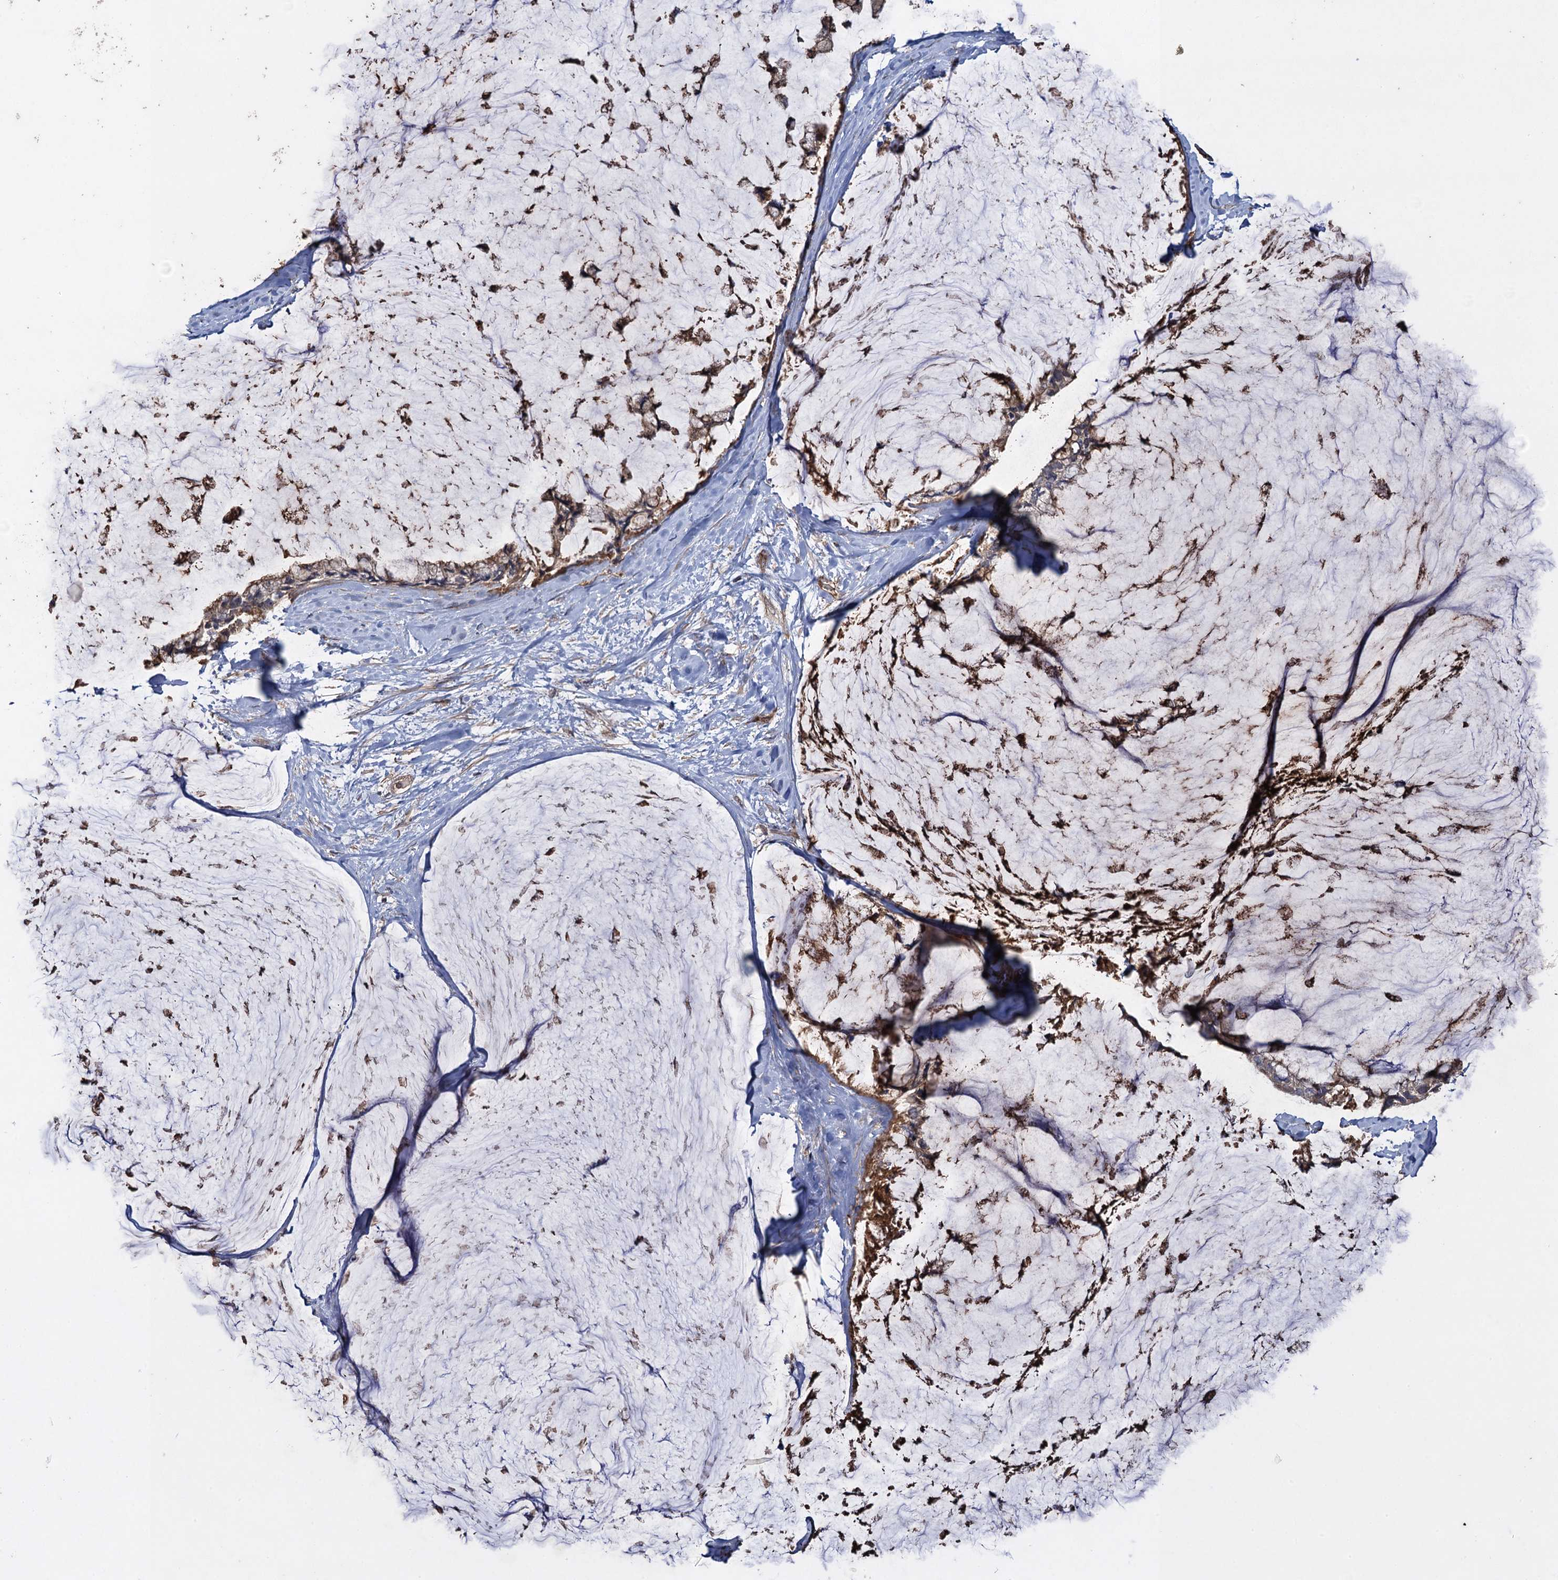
{"staining": {"intensity": "moderate", "quantity": ">75%", "location": "cytoplasmic/membranous"}, "tissue": "ovarian cancer", "cell_type": "Tumor cells", "image_type": "cancer", "snomed": [{"axis": "morphology", "description": "Cystadenocarcinoma, mucinous, NOS"}, {"axis": "topography", "description": "Ovary"}], "caption": "High-magnification brightfield microscopy of ovarian mucinous cystadenocarcinoma stained with DAB (3,3'-diaminobenzidine) (brown) and counterstained with hematoxylin (blue). tumor cells exhibit moderate cytoplasmic/membranous staining is appreciated in about>75% of cells.", "gene": "TXNDC11", "patient": {"sex": "female", "age": 39}}